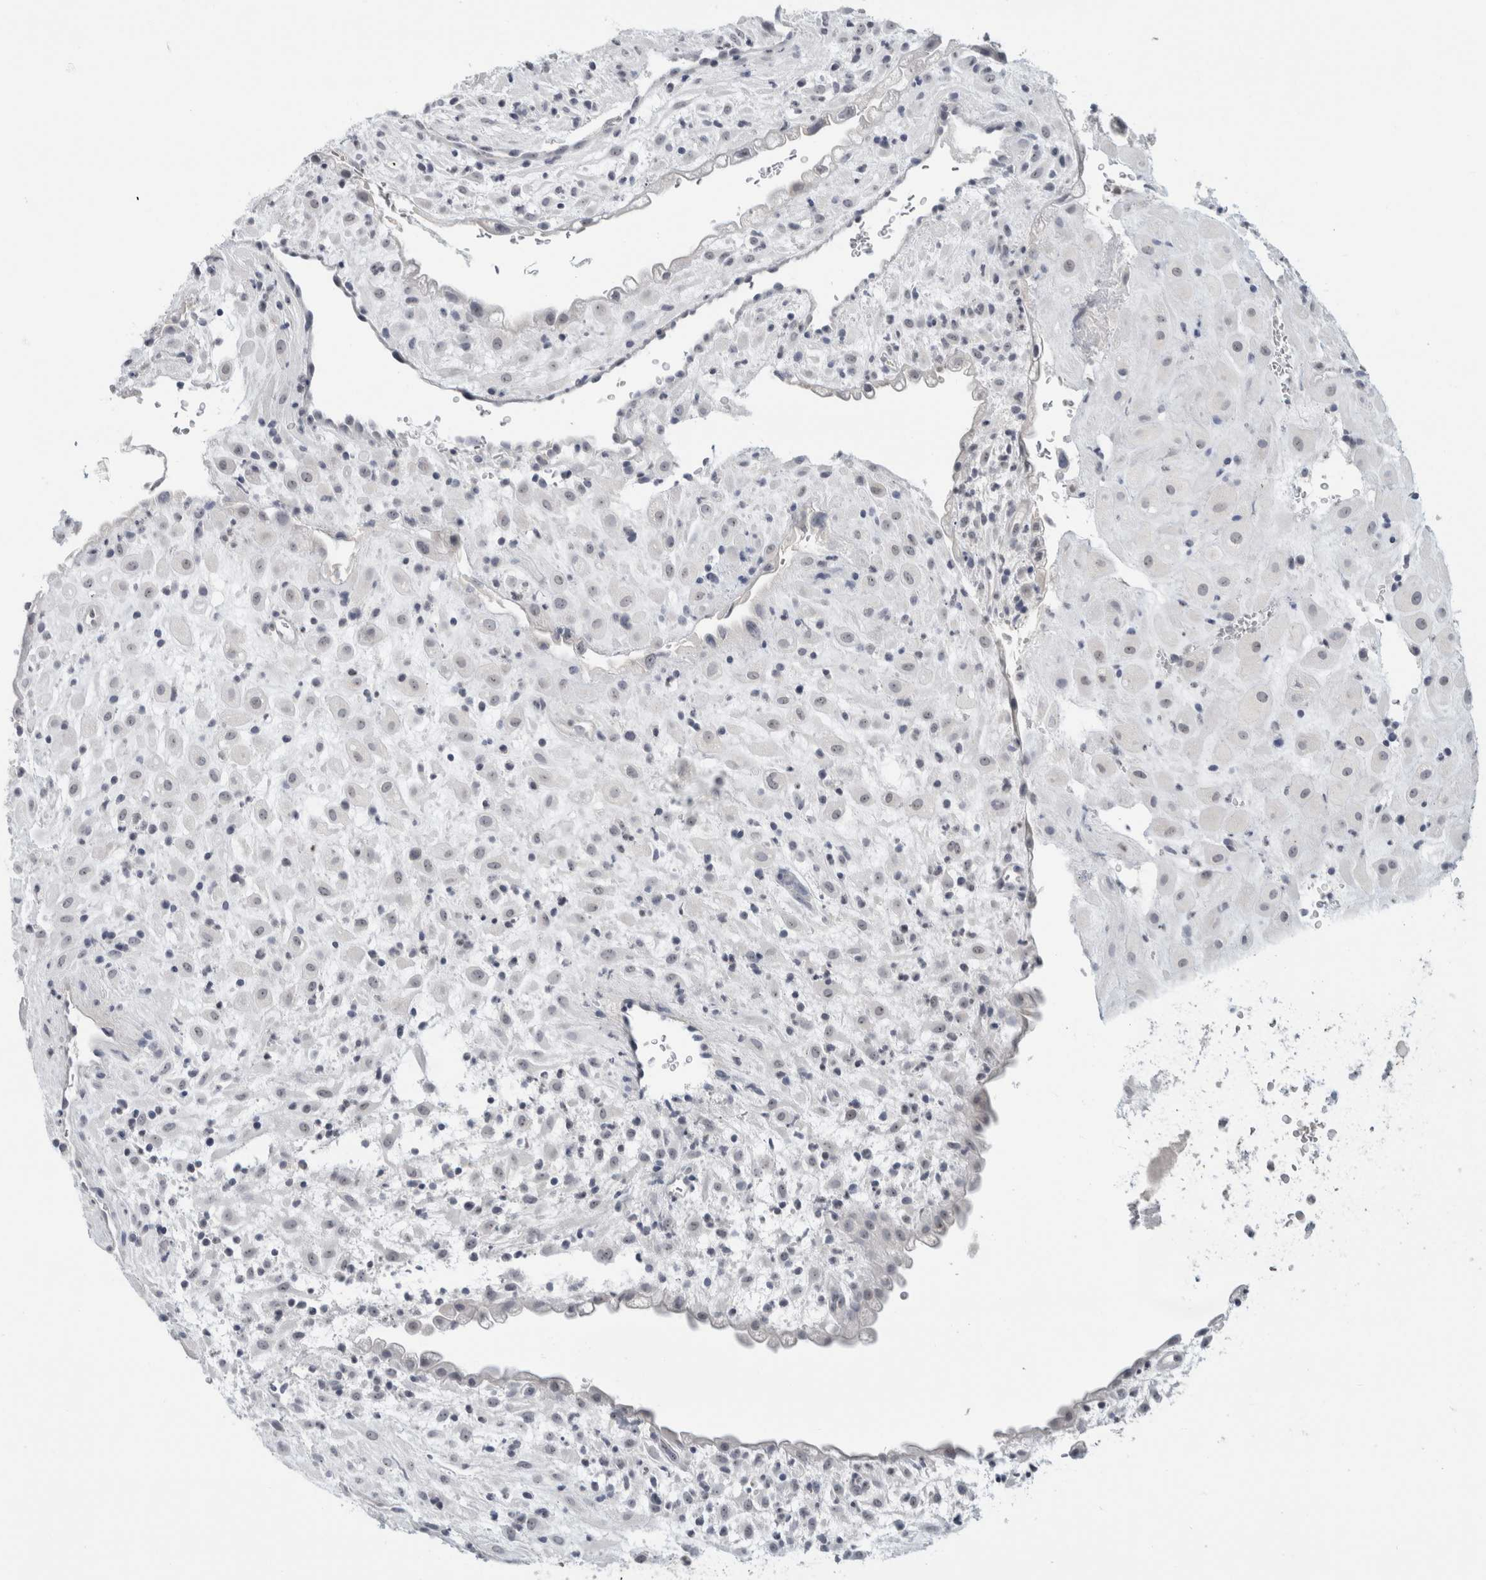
{"staining": {"intensity": "negative", "quantity": "none", "location": "none"}, "tissue": "placenta", "cell_type": "Decidual cells", "image_type": "normal", "snomed": [{"axis": "morphology", "description": "Normal tissue, NOS"}, {"axis": "topography", "description": "Placenta"}], "caption": "DAB immunohistochemical staining of benign human placenta exhibits no significant positivity in decidual cells.", "gene": "FMR1NB", "patient": {"sex": "female", "age": 35}}